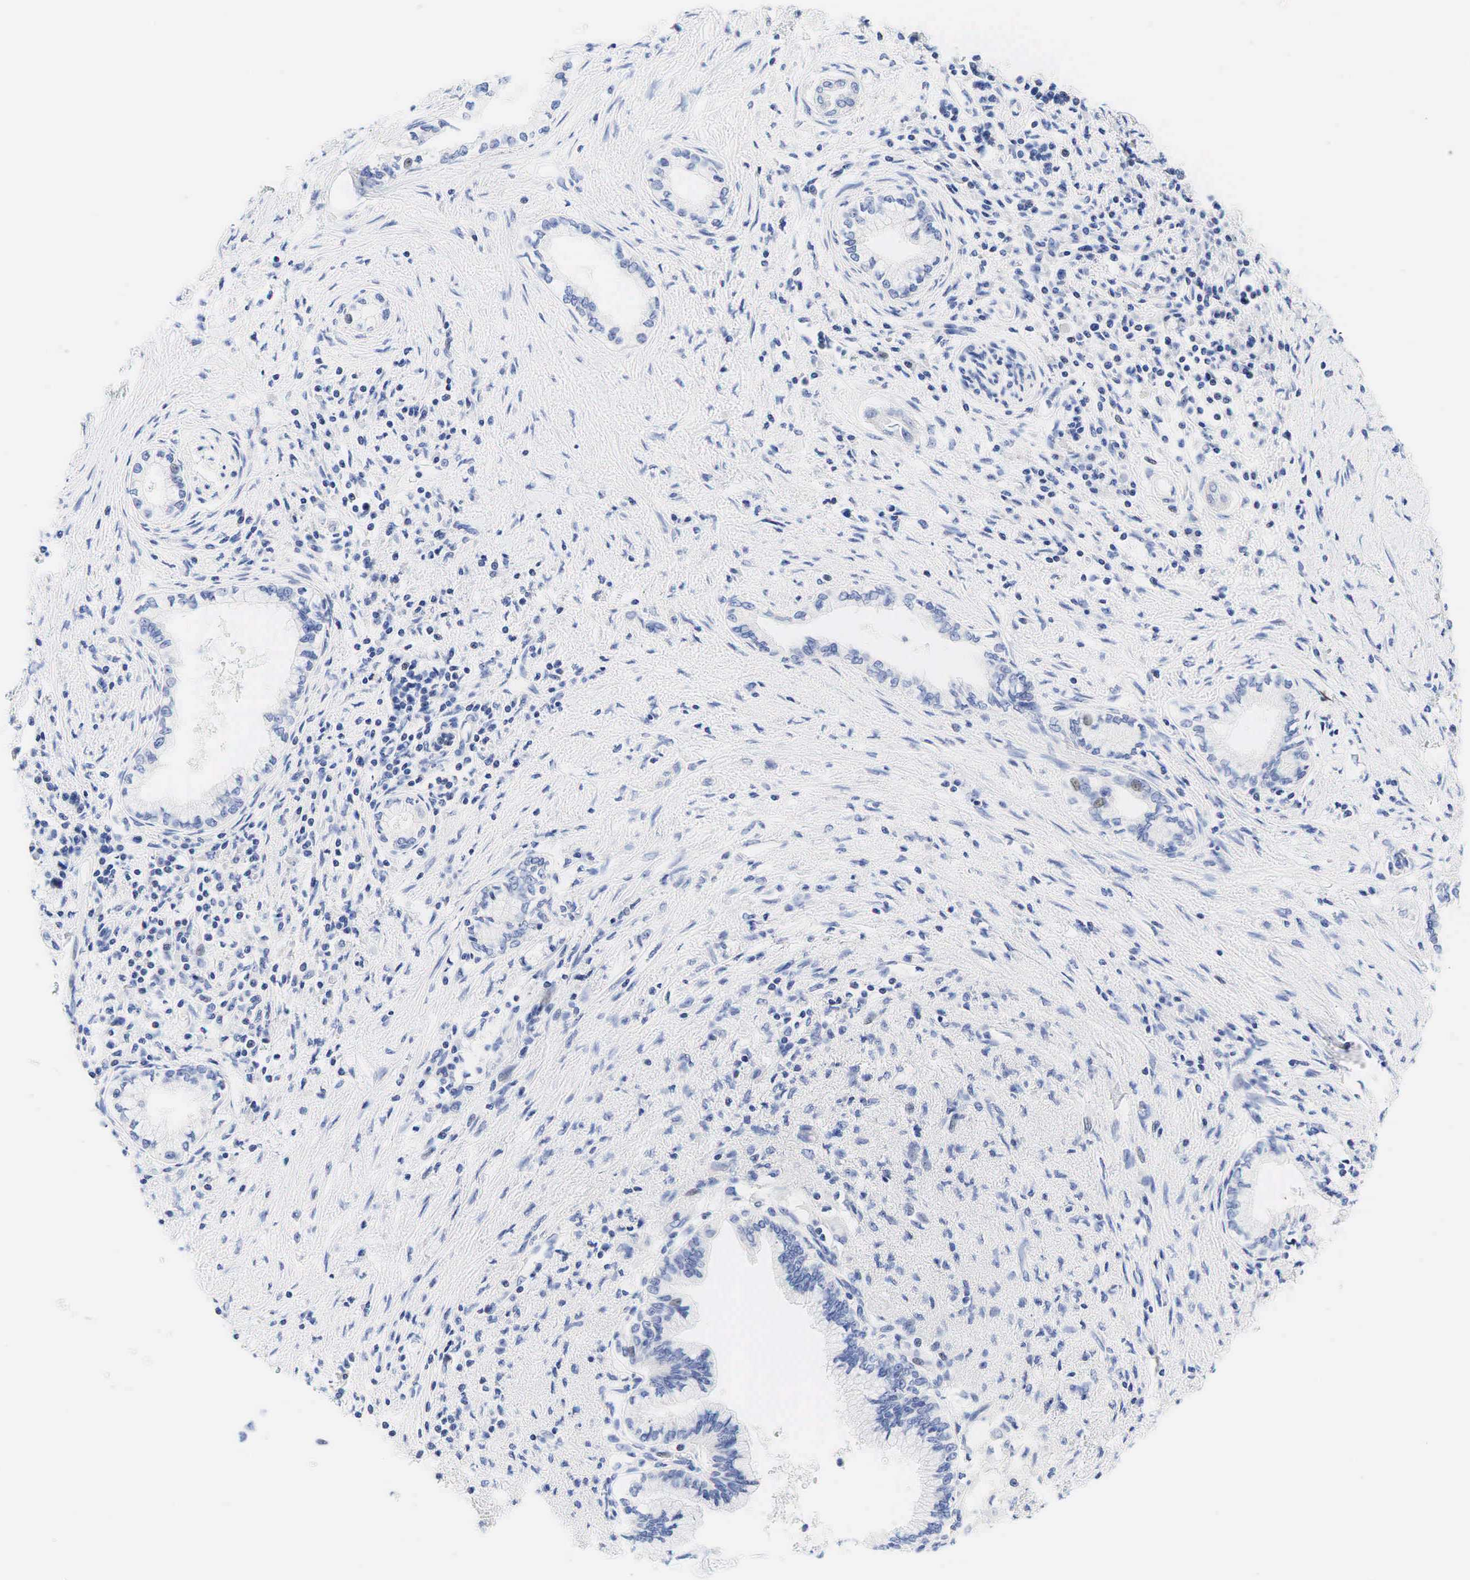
{"staining": {"intensity": "negative", "quantity": "none", "location": "none"}, "tissue": "pancreatic cancer", "cell_type": "Tumor cells", "image_type": "cancer", "snomed": [{"axis": "morphology", "description": "Adenocarcinoma, NOS"}, {"axis": "topography", "description": "Pancreas"}], "caption": "IHC photomicrograph of neoplastic tissue: pancreatic cancer stained with DAB demonstrates no significant protein staining in tumor cells.", "gene": "AR", "patient": {"sex": "female", "age": 64}}